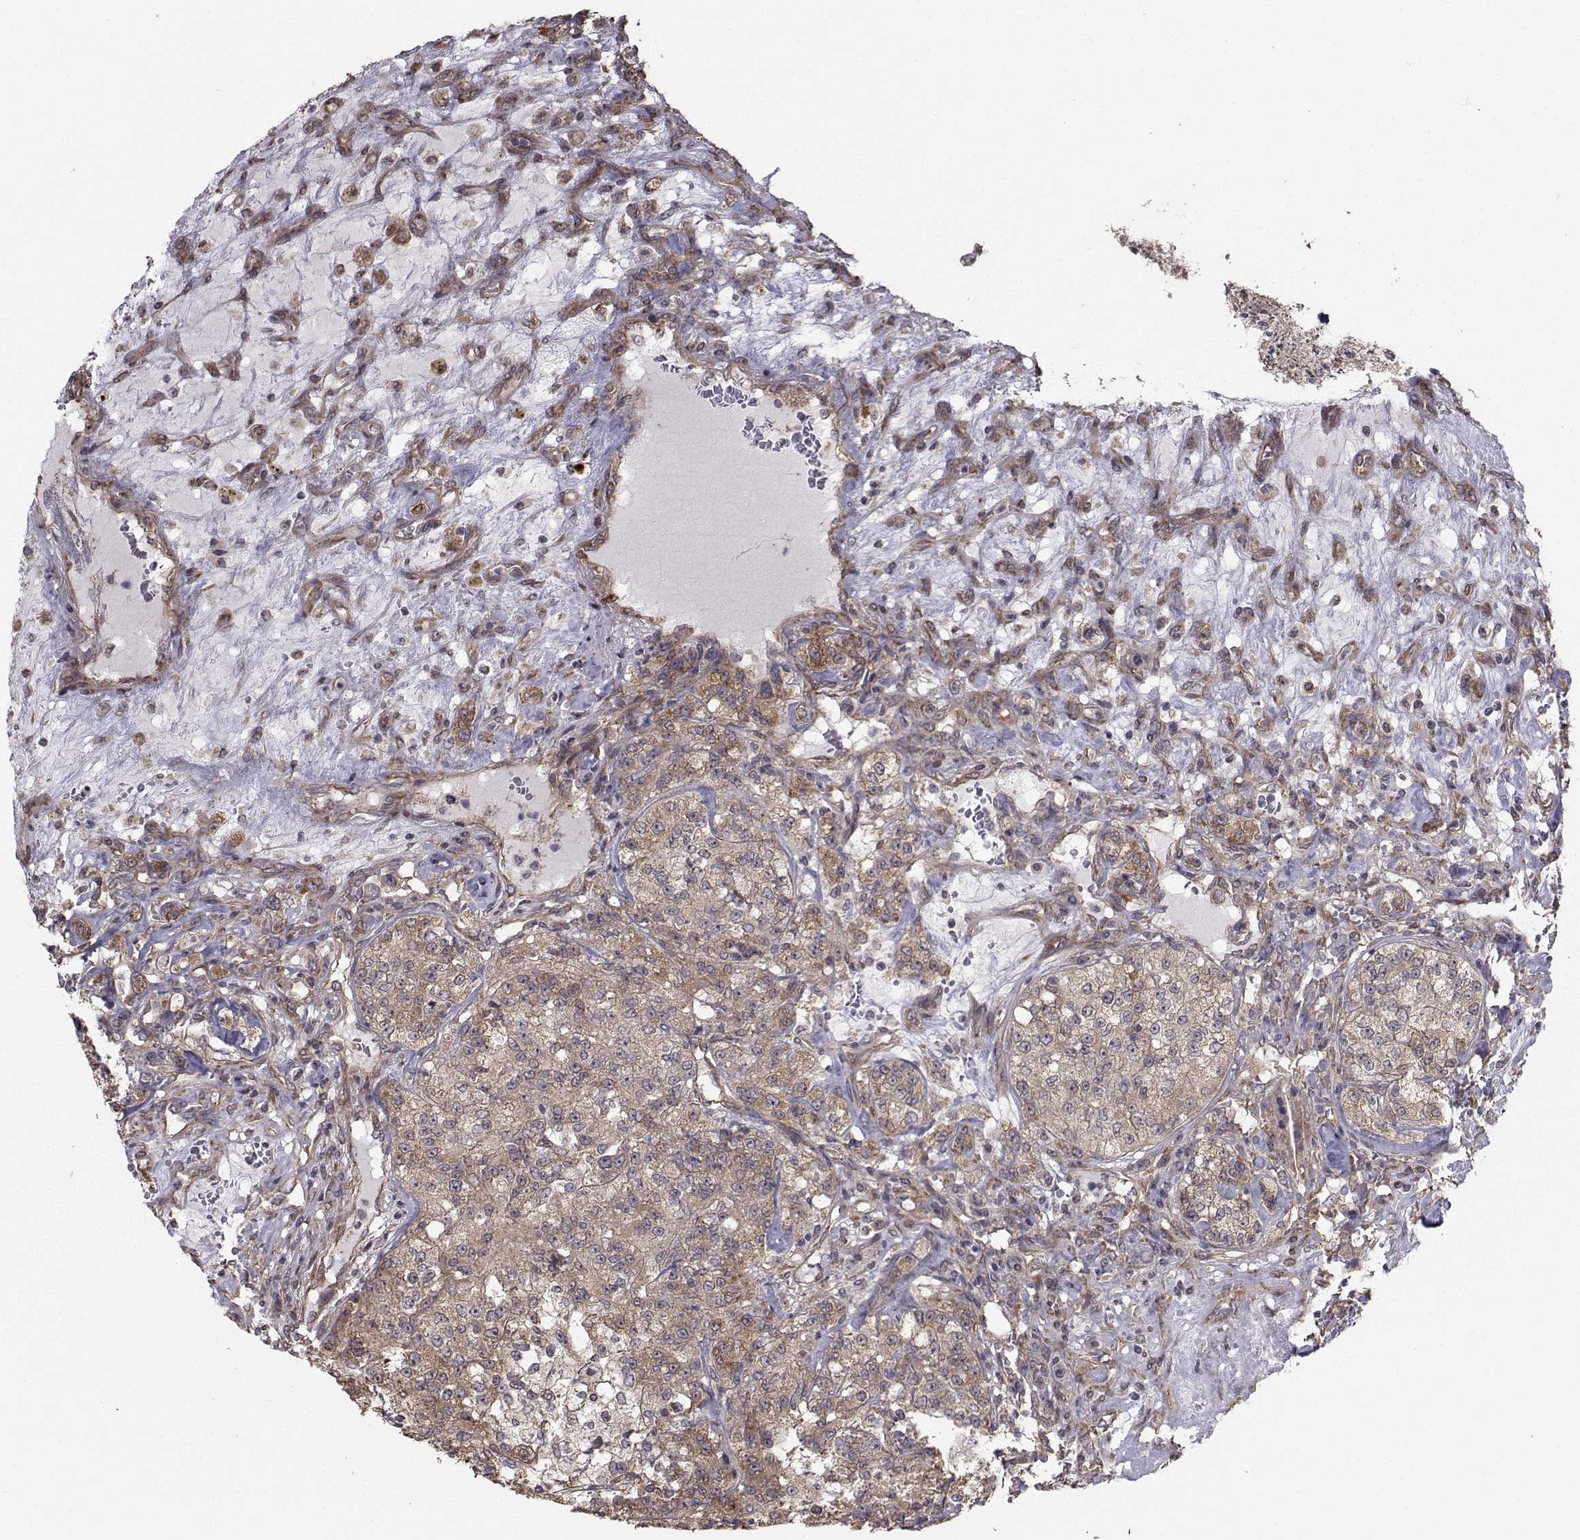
{"staining": {"intensity": "moderate", "quantity": ">75%", "location": "cytoplasmic/membranous"}, "tissue": "renal cancer", "cell_type": "Tumor cells", "image_type": "cancer", "snomed": [{"axis": "morphology", "description": "Adenocarcinoma, NOS"}, {"axis": "topography", "description": "Kidney"}], "caption": "About >75% of tumor cells in adenocarcinoma (renal) exhibit moderate cytoplasmic/membranous protein expression as visualized by brown immunohistochemical staining.", "gene": "TRIP10", "patient": {"sex": "female", "age": 63}}